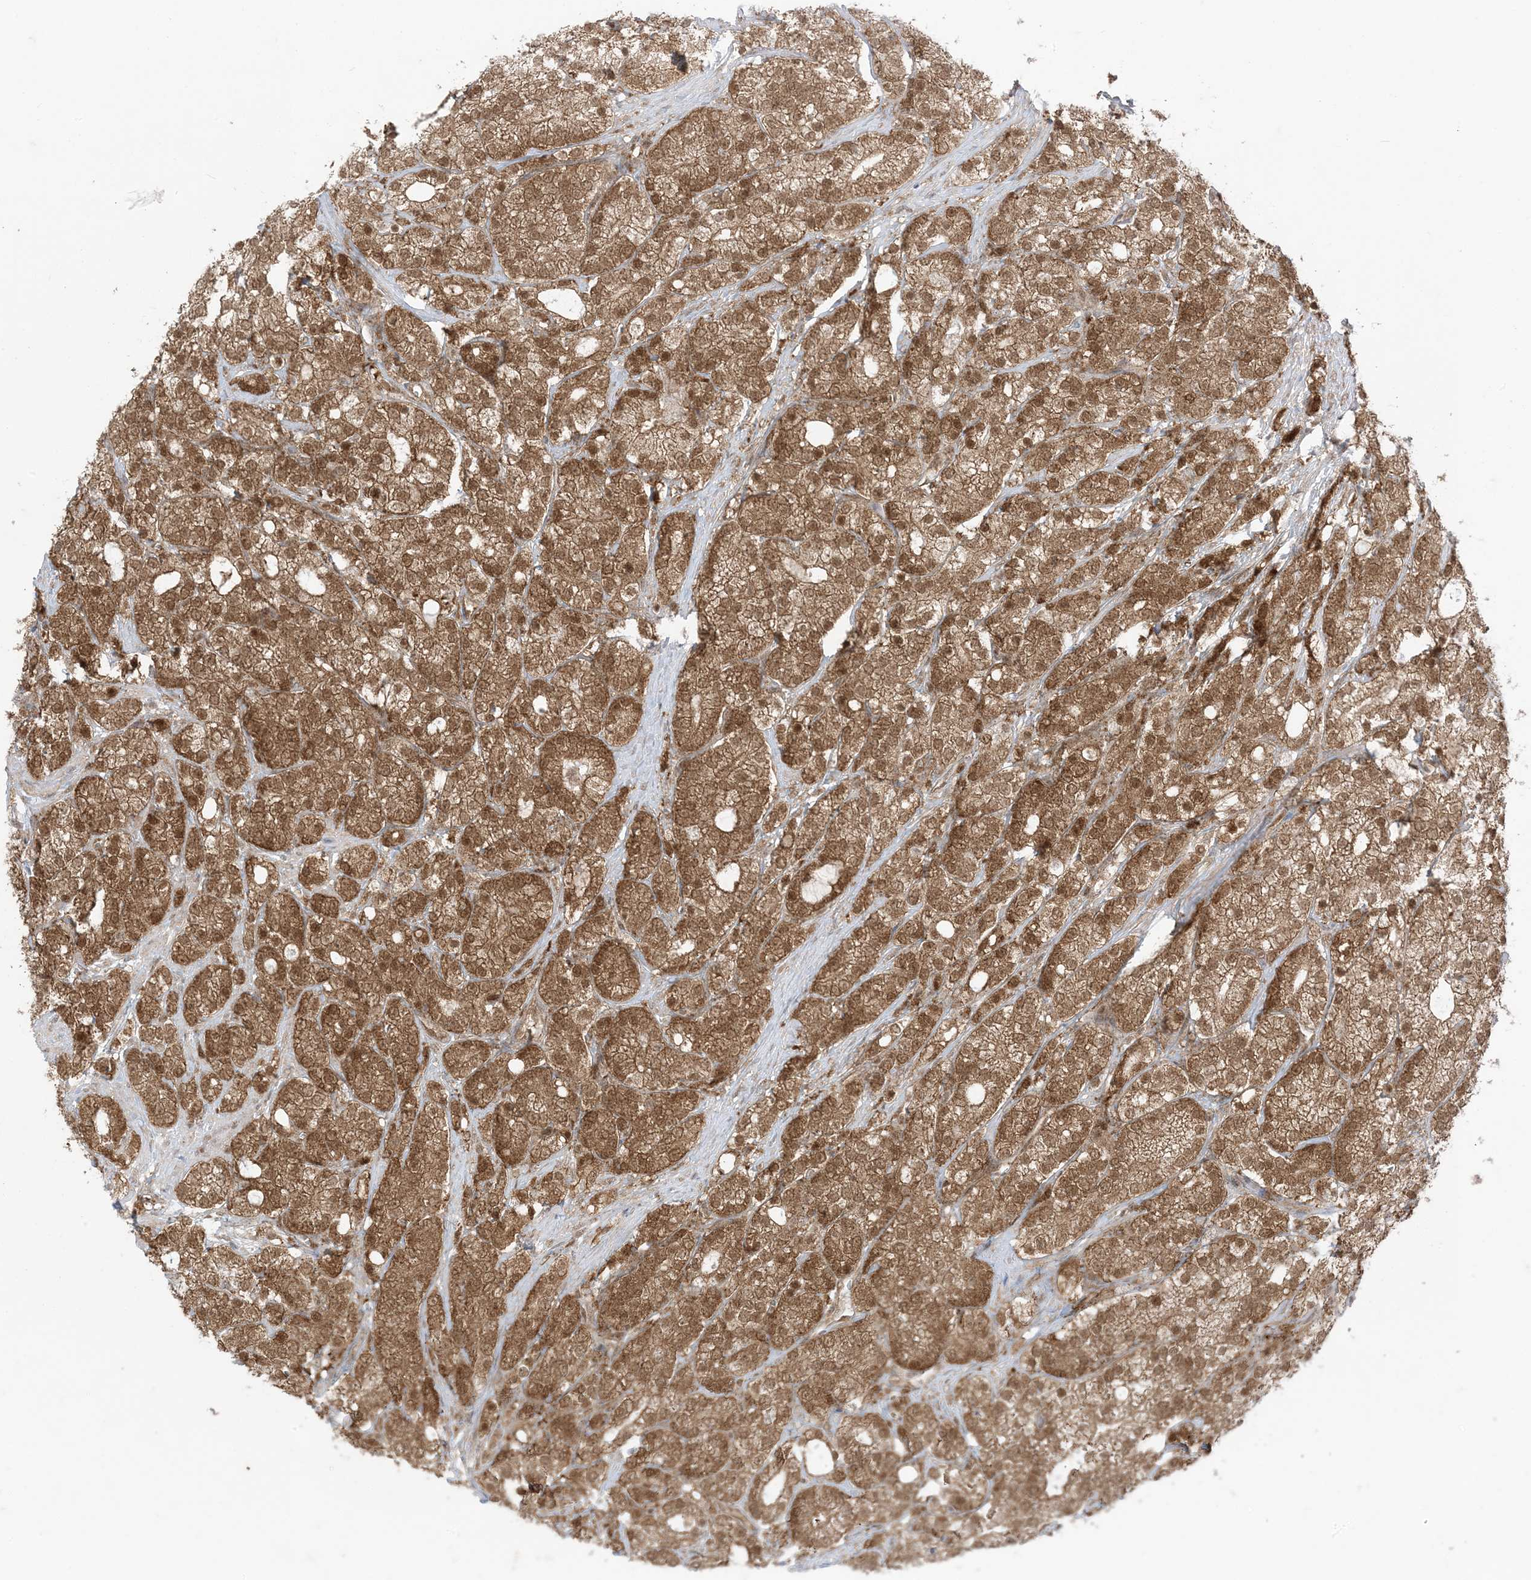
{"staining": {"intensity": "moderate", "quantity": ">75%", "location": "cytoplasmic/membranous,nuclear"}, "tissue": "prostate cancer", "cell_type": "Tumor cells", "image_type": "cancer", "snomed": [{"axis": "morphology", "description": "Adenocarcinoma, High grade"}, {"axis": "topography", "description": "Prostate"}], "caption": "Immunohistochemical staining of prostate cancer (high-grade adenocarcinoma) exhibits moderate cytoplasmic/membranous and nuclear protein staining in about >75% of tumor cells.", "gene": "PTPA", "patient": {"sex": "male", "age": 57}}